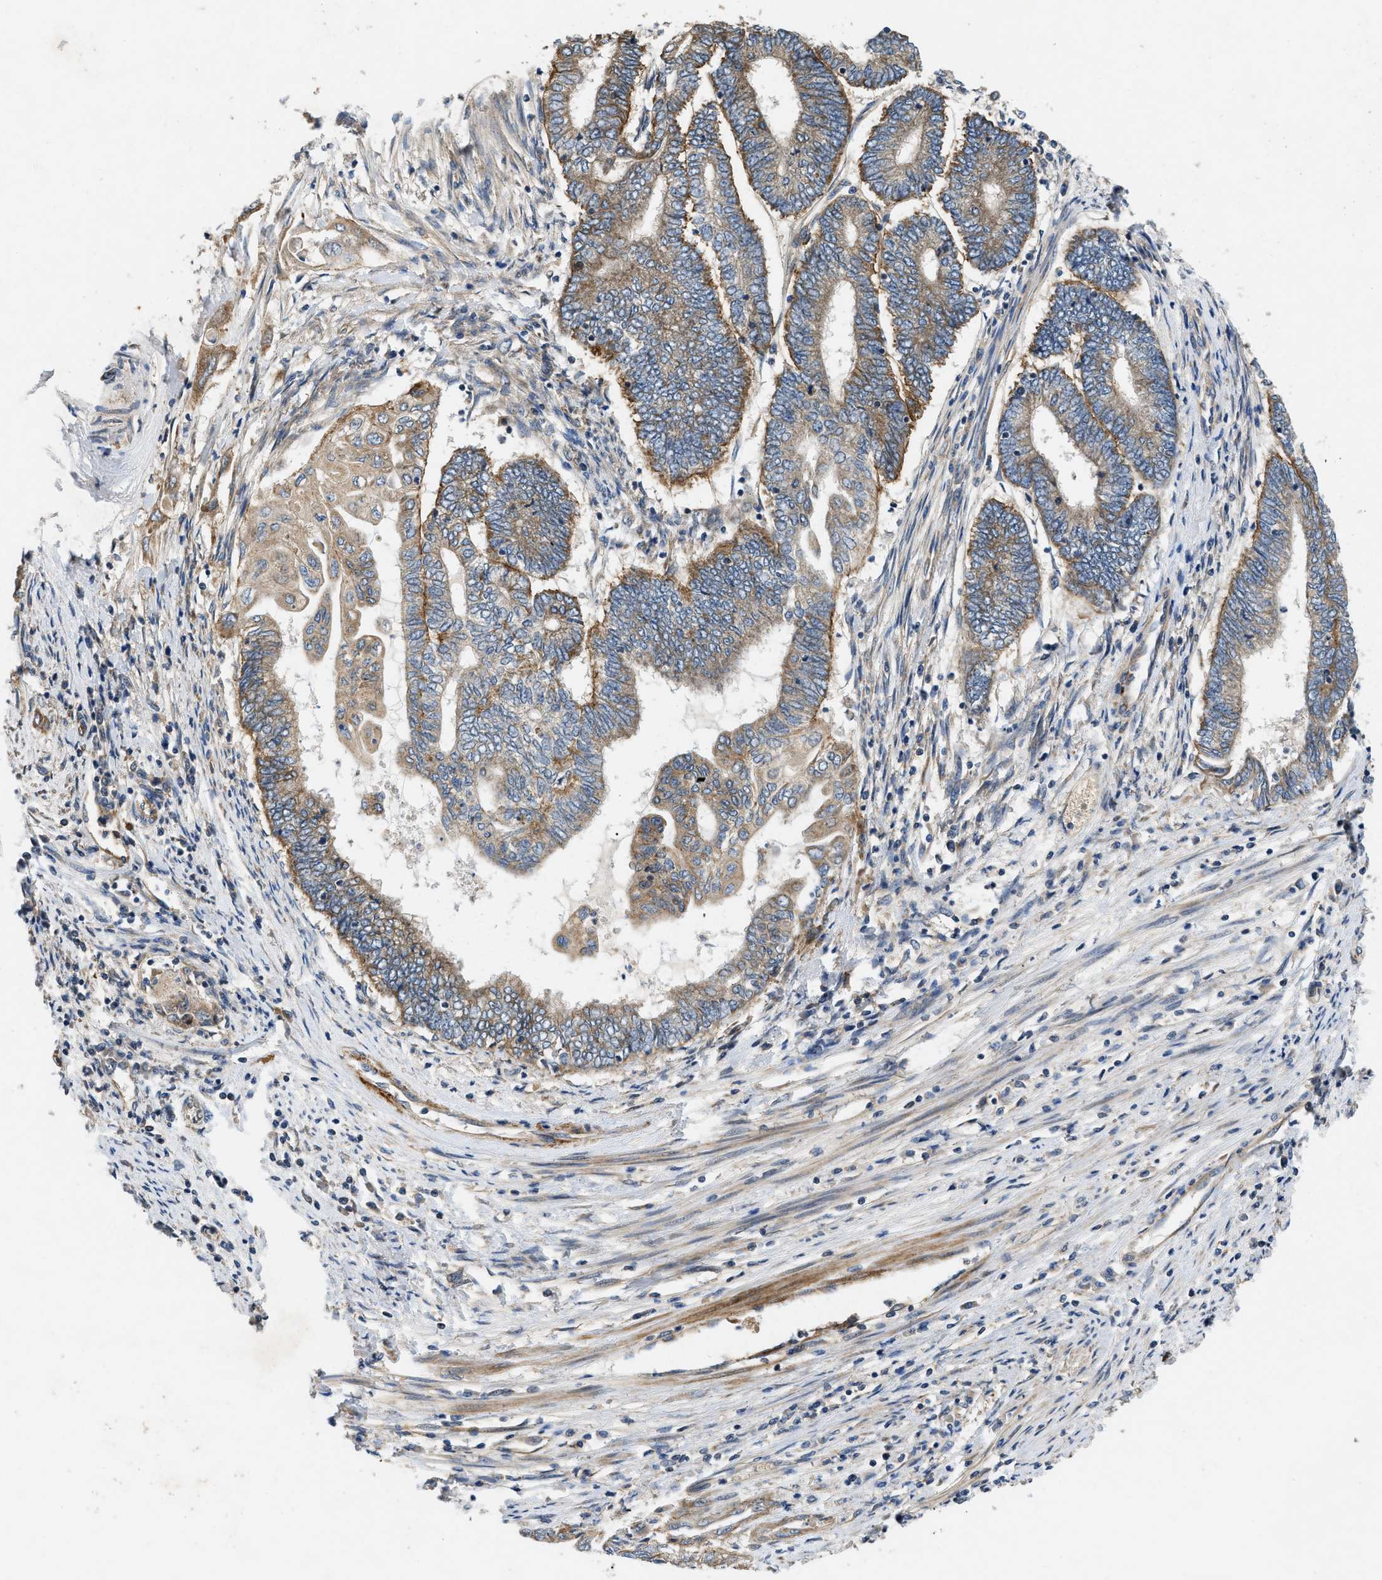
{"staining": {"intensity": "moderate", "quantity": ">75%", "location": "cytoplasmic/membranous"}, "tissue": "endometrial cancer", "cell_type": "Tumor cells", "image_type": "cancer", "snomed": [{"axis": "morphology", "description": "Adenocarcinoma, NOS"}, {"axis": "topography", "description": "Uterus"}, {"axis": "topography", "description": "Endometrium"}], "caption": "Immunohistochemistry (IHC) (DAB (3,3'-diaminobenzidine)) staining of endometrial cancer displays moderate cytoplasmic/membranous protein positivity in approximately >75% of tumor cells.", "gene": "ZNF599", "patient": {"sex": "female", "age": 70}}